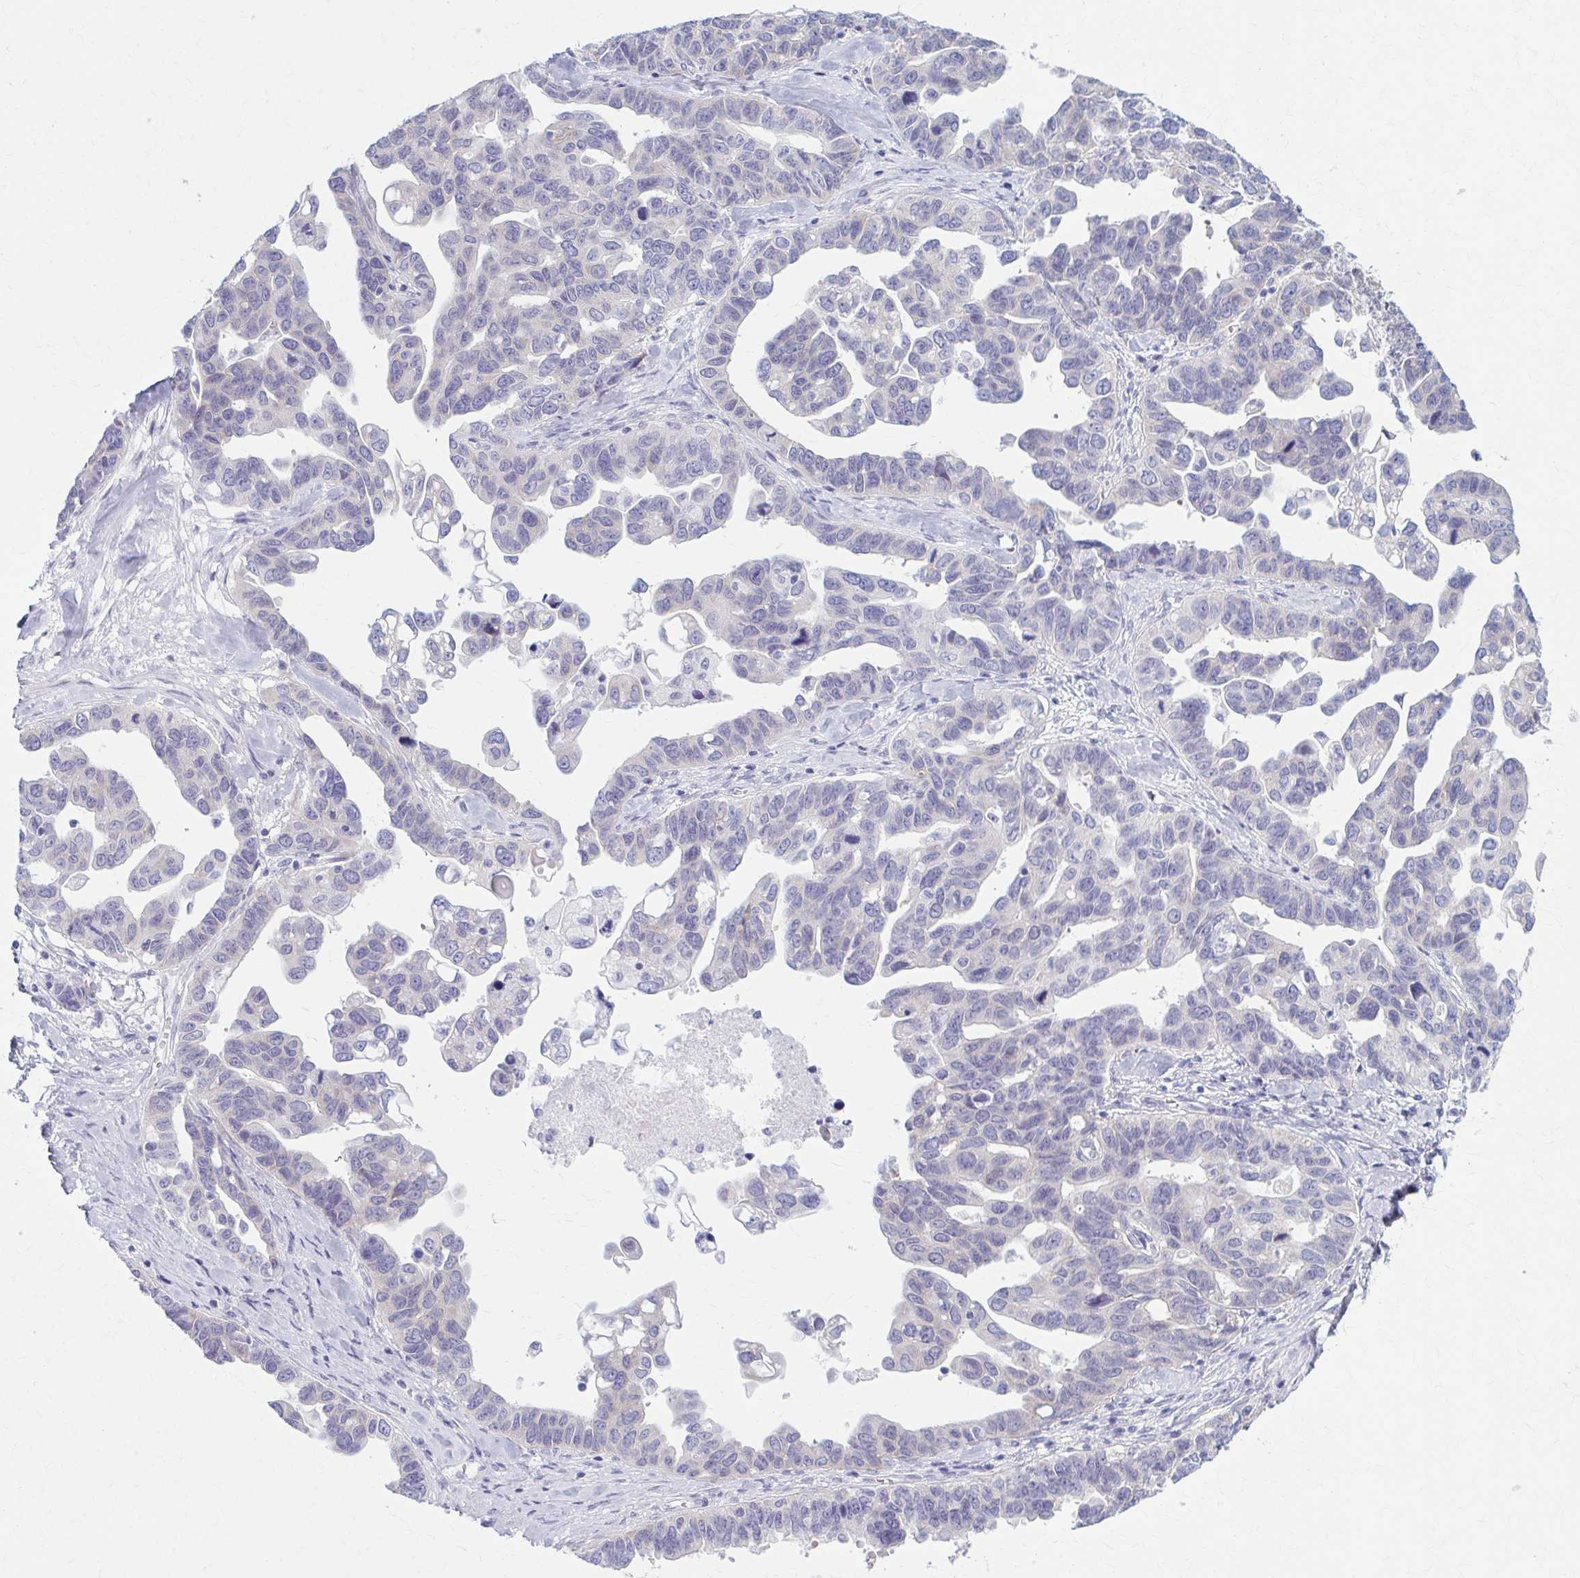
{"staining": {"intensity": "negative", "quantity": "none", "location": "none"}, "tissue": "ovarian cancer", "cell_type": "Tumor cells", "image_type": "cancer", "snomed": [{"axis": "morphology", "description": "Cystadenocarcinoma, serous, NOS"}, {"axis": "topography", "description": "Ovary"}], "caption": "The photomicrograph shows no staining of tumor cells in serous cystadenocarcinoma (ovarian).", "gene": "PRKRA", "patient": {"sex": "female", "age": 69}}